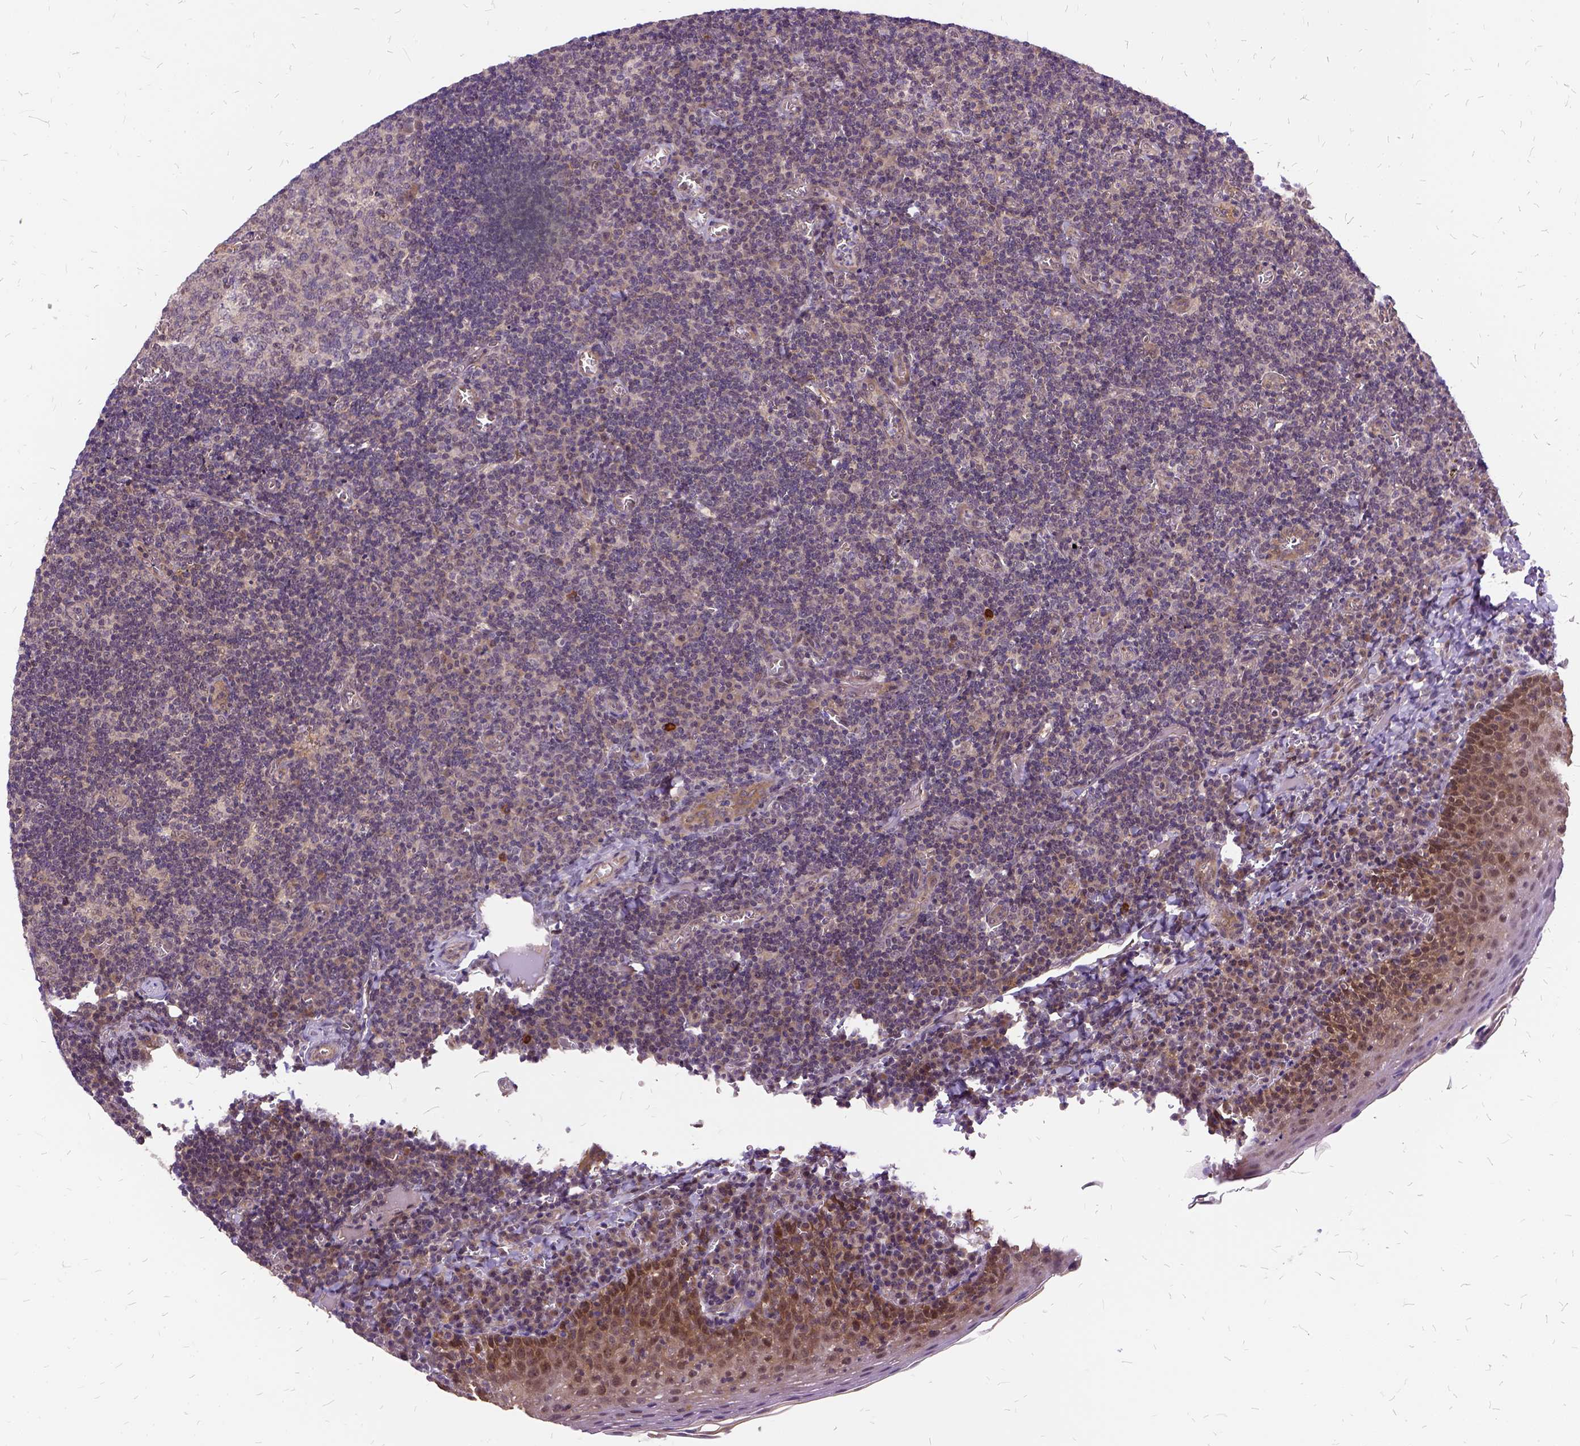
{"staining": {"intensity": "negative", "quantity": "none", "location": "none"}, "tissue": "tonsil", "cell_type": "Germinal center cells", "image_type": "normal", "snomed": [{"axis": "morphology", "description": "Normal tissue, NOS"}, {"axis": "morphology", "description": "Inflammation, NOS"}, {"axis": "topography", "description": "Tonsil"}], "caption": "Protein analysis of normal tonsil reveals no significant positivity in germinal center cells.", "gene": "ILRUN", "patient": {"sex": "female", "age": 31}}